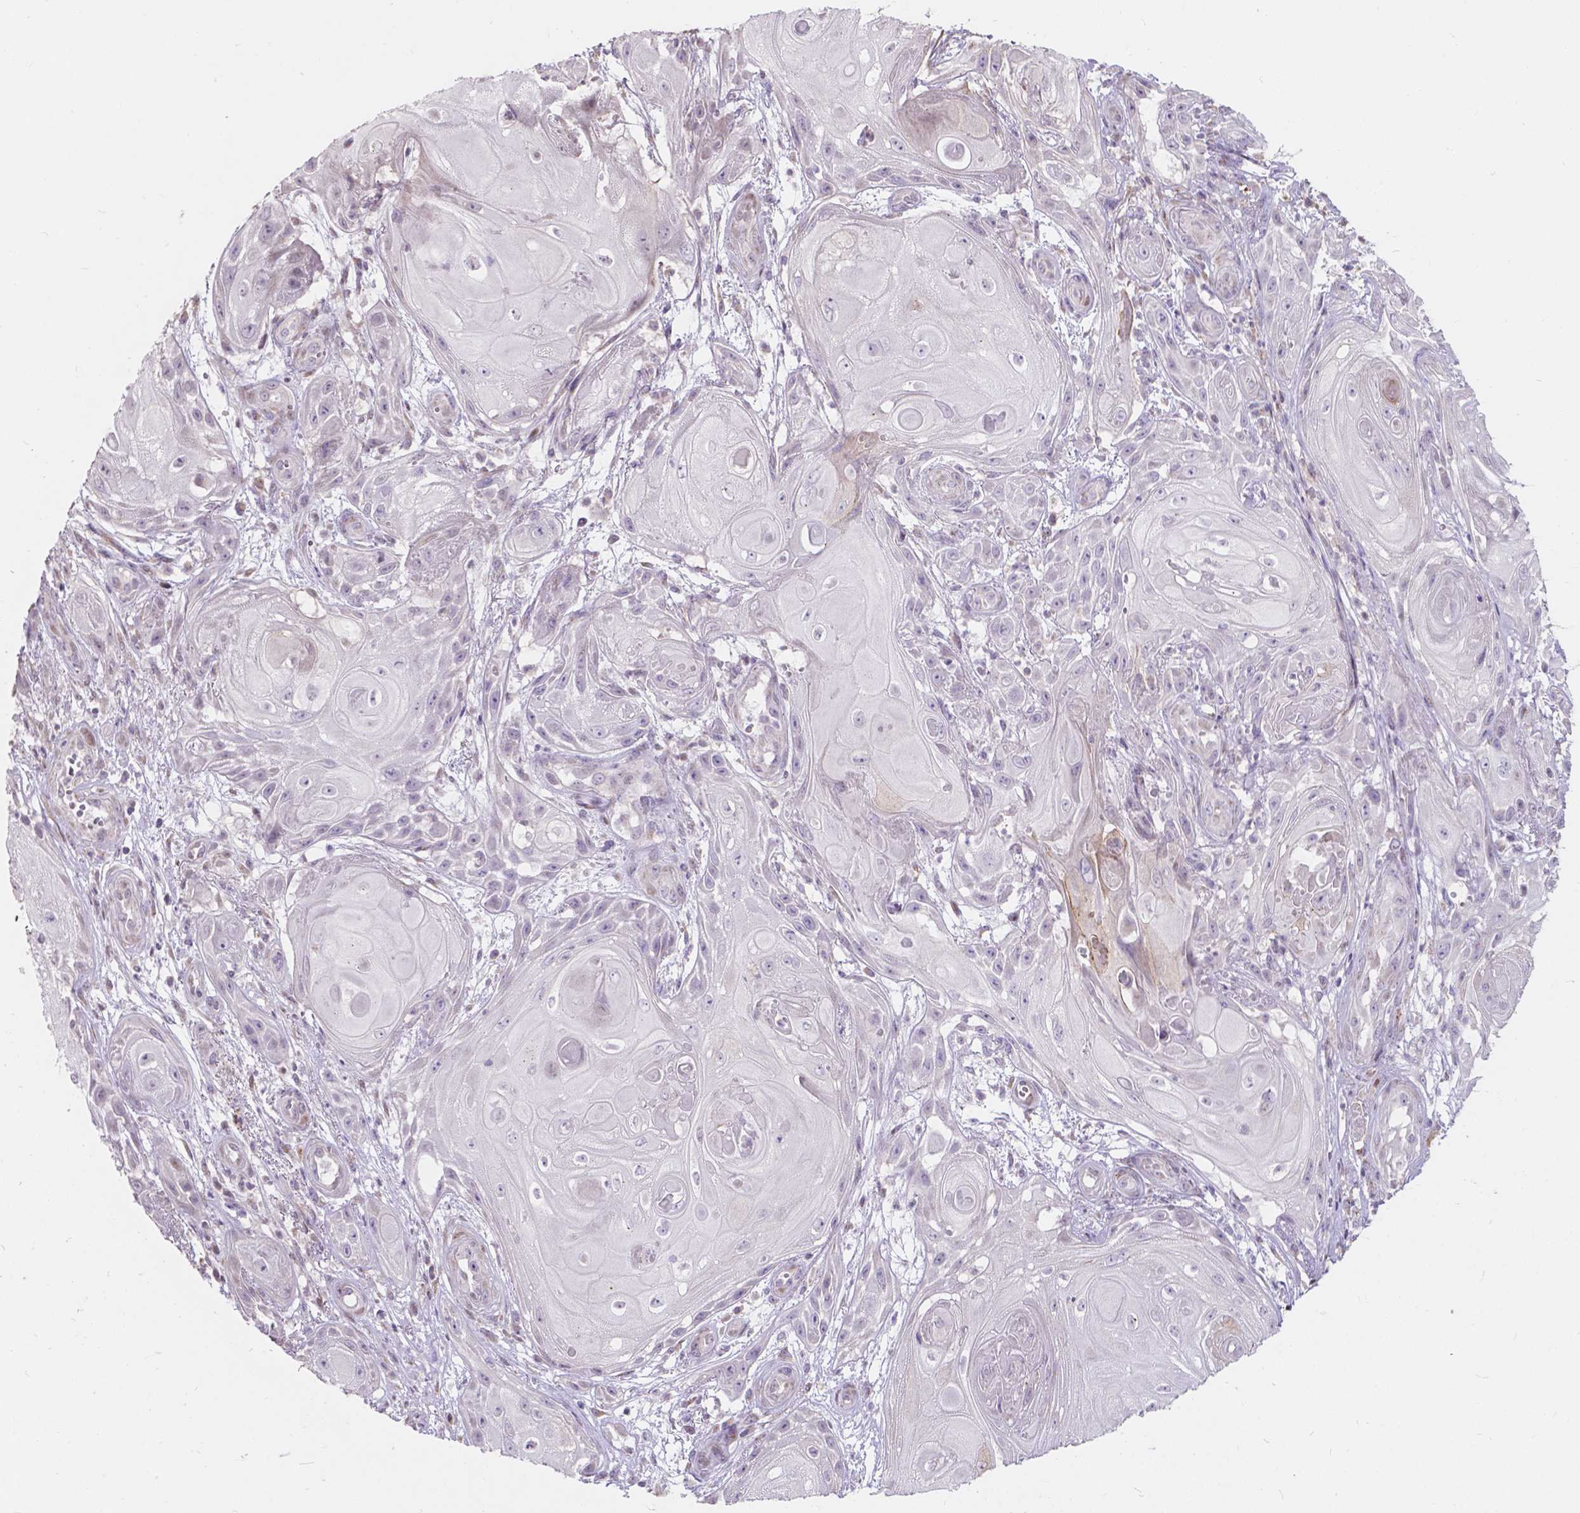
{"staining": {"intensity": "negative", "quantity": "none", "location": "none"}, "tissue": "skin cancer", "cell_type": "Tumor cells", "image_type": "cancer", "snomed": [{"axis": "morphology", "description": "Squamous cell carcinoma, NOS"}, {"axis": "topography", "description": "Skin"}], "caption": "Immunohistochemical staining of skin cancer reveals no significant expression in tumor cells.", "gene": "MYH14", "patient": {"sex": "male", "age": 62}}